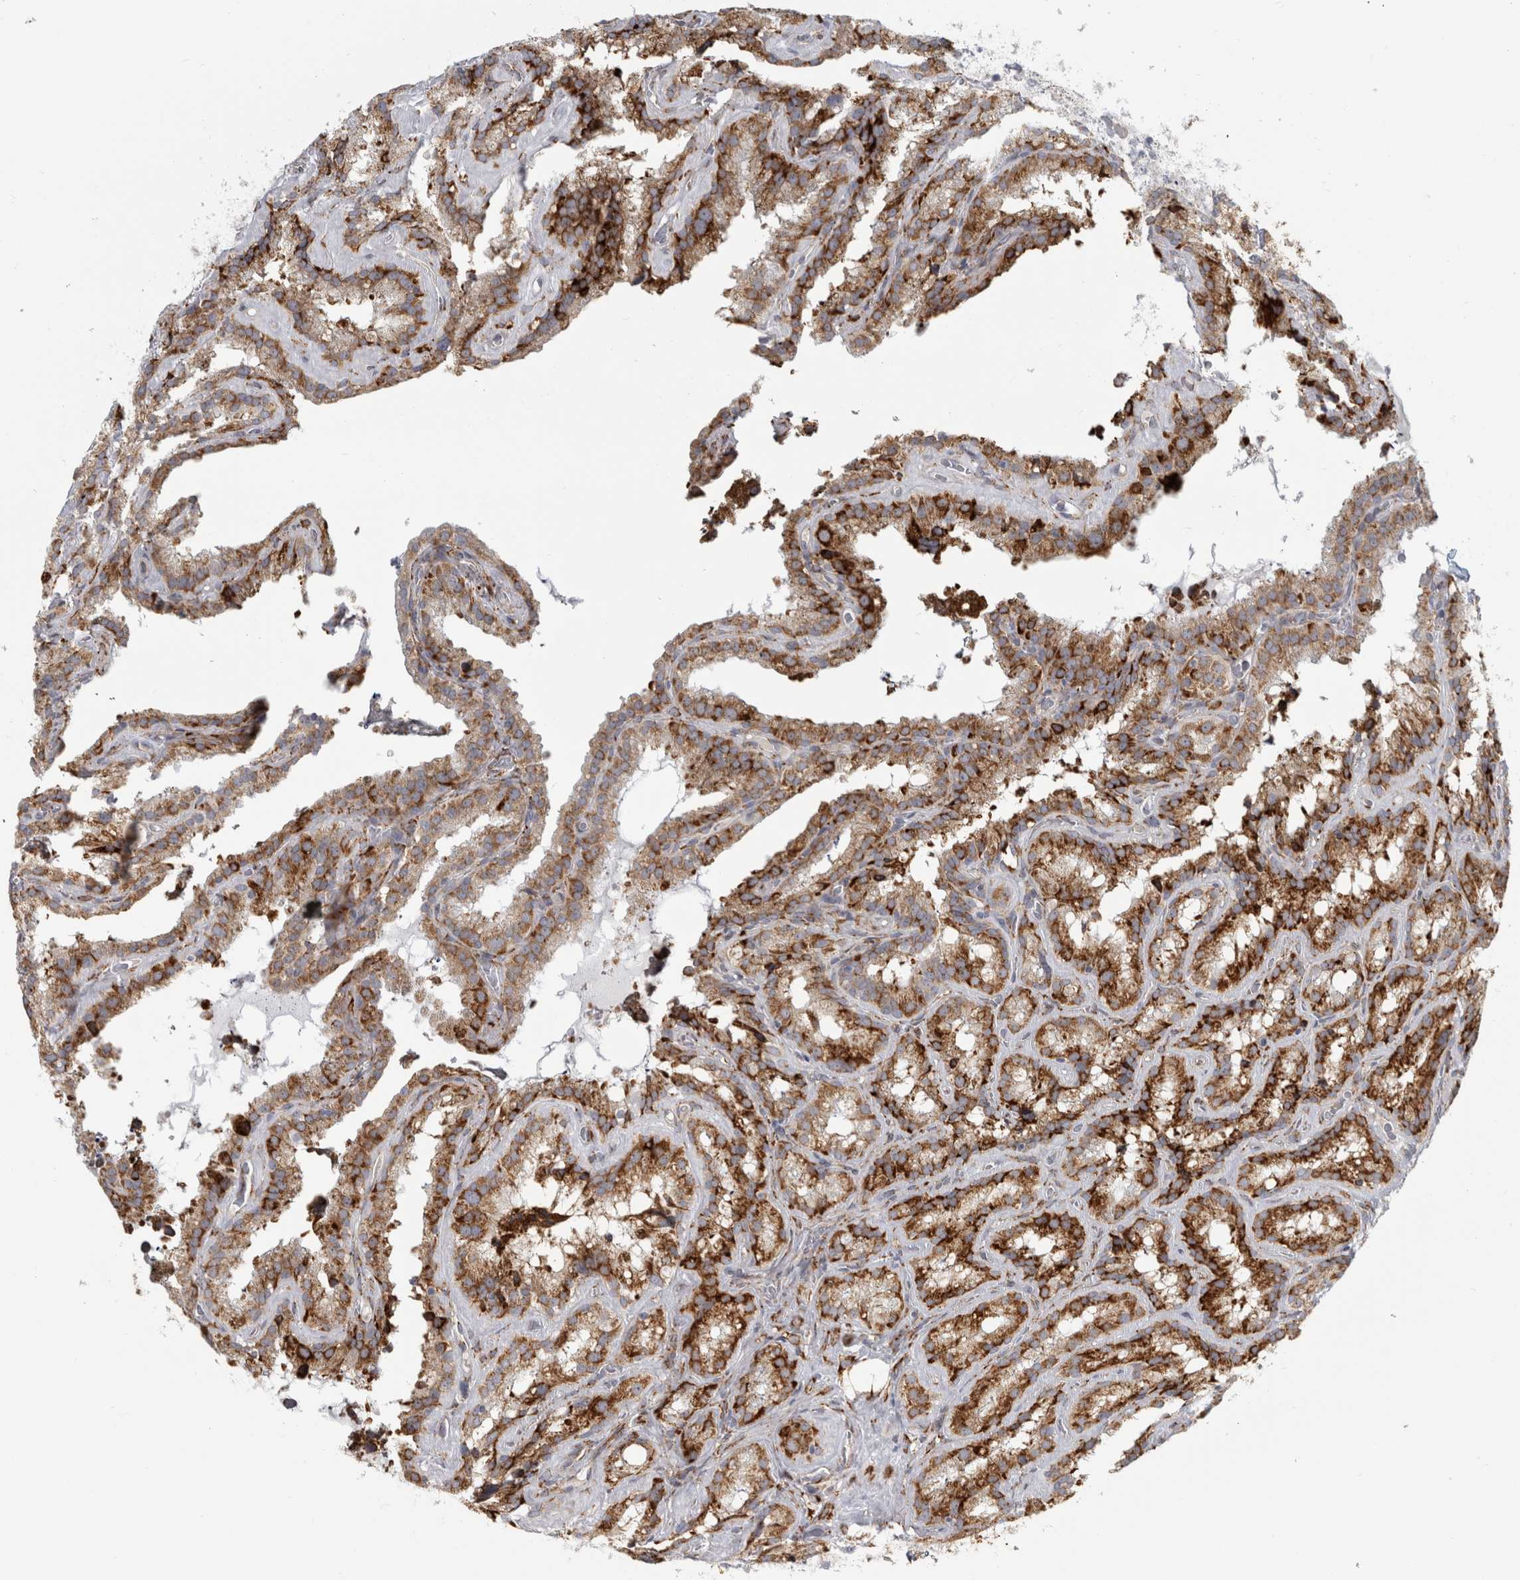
{"staining": {"intensity": "strong", "quantity": ">75%", "location": "cytoplasmic/membranous"}, "tissue": "seminal vesicle", "cell_type": "Glandular cells", "image_type": "normal", "snomed": [{"axis": "morphology", "description": "Normal tissue, NOS"}, {"axis": "topography", "description": "Prostate"}, {"axis": "topography", "description": "Seminal veicle"}], "caption": "The photomicrograph displays a brown stain indicating the presence of a protein in the cytoplasmic/membranous of glandular cells in seminal vesicle. (DAB IHC with brightfield microscopy, high magnification).", "gene": "OSTN", "patient": {"sex": "male", "age": 59}}